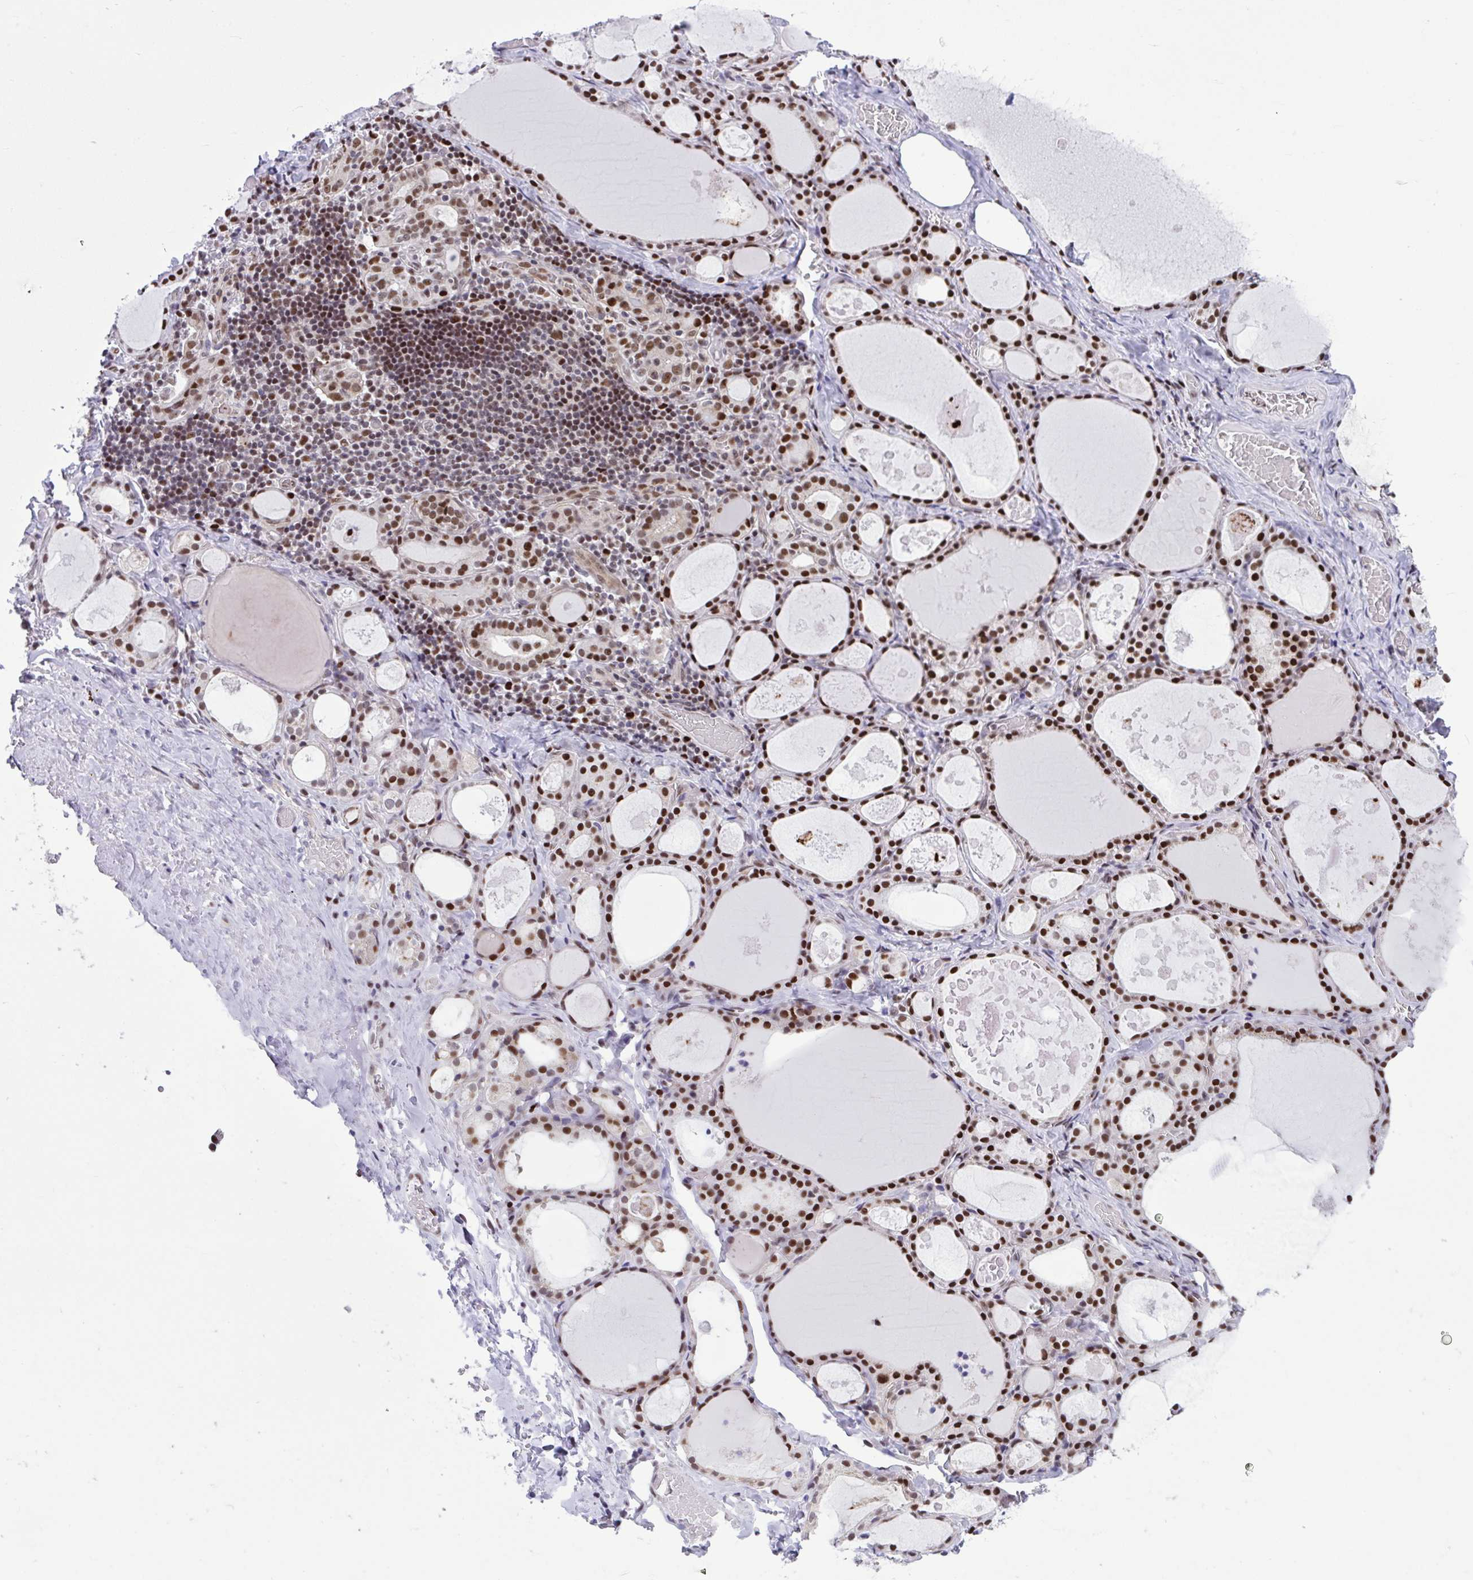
{"staining": {"intensity": "strong", "quantity": ">75%", "location": "nuclear"}, "tissue": "thyroid gland", "cell_type": "Glandular cells", "image_type": "normal", "snomed": [{"axis": "morphology", "description": "Normal tissue, NOS"}, {"axis": "topography", "description": "Thyroid gland"}], "caption": "Immunohistochemistry micrograph of normal thyroid gland: thyroid gland stained using immunohistochemistry shows high levels of strong protein expression localized specifically in the nuclear of glandular cells, appearing as a nuclear brown color.", "gene": "SLC35C2", "patient": {"sex": "male", "age": 56}}